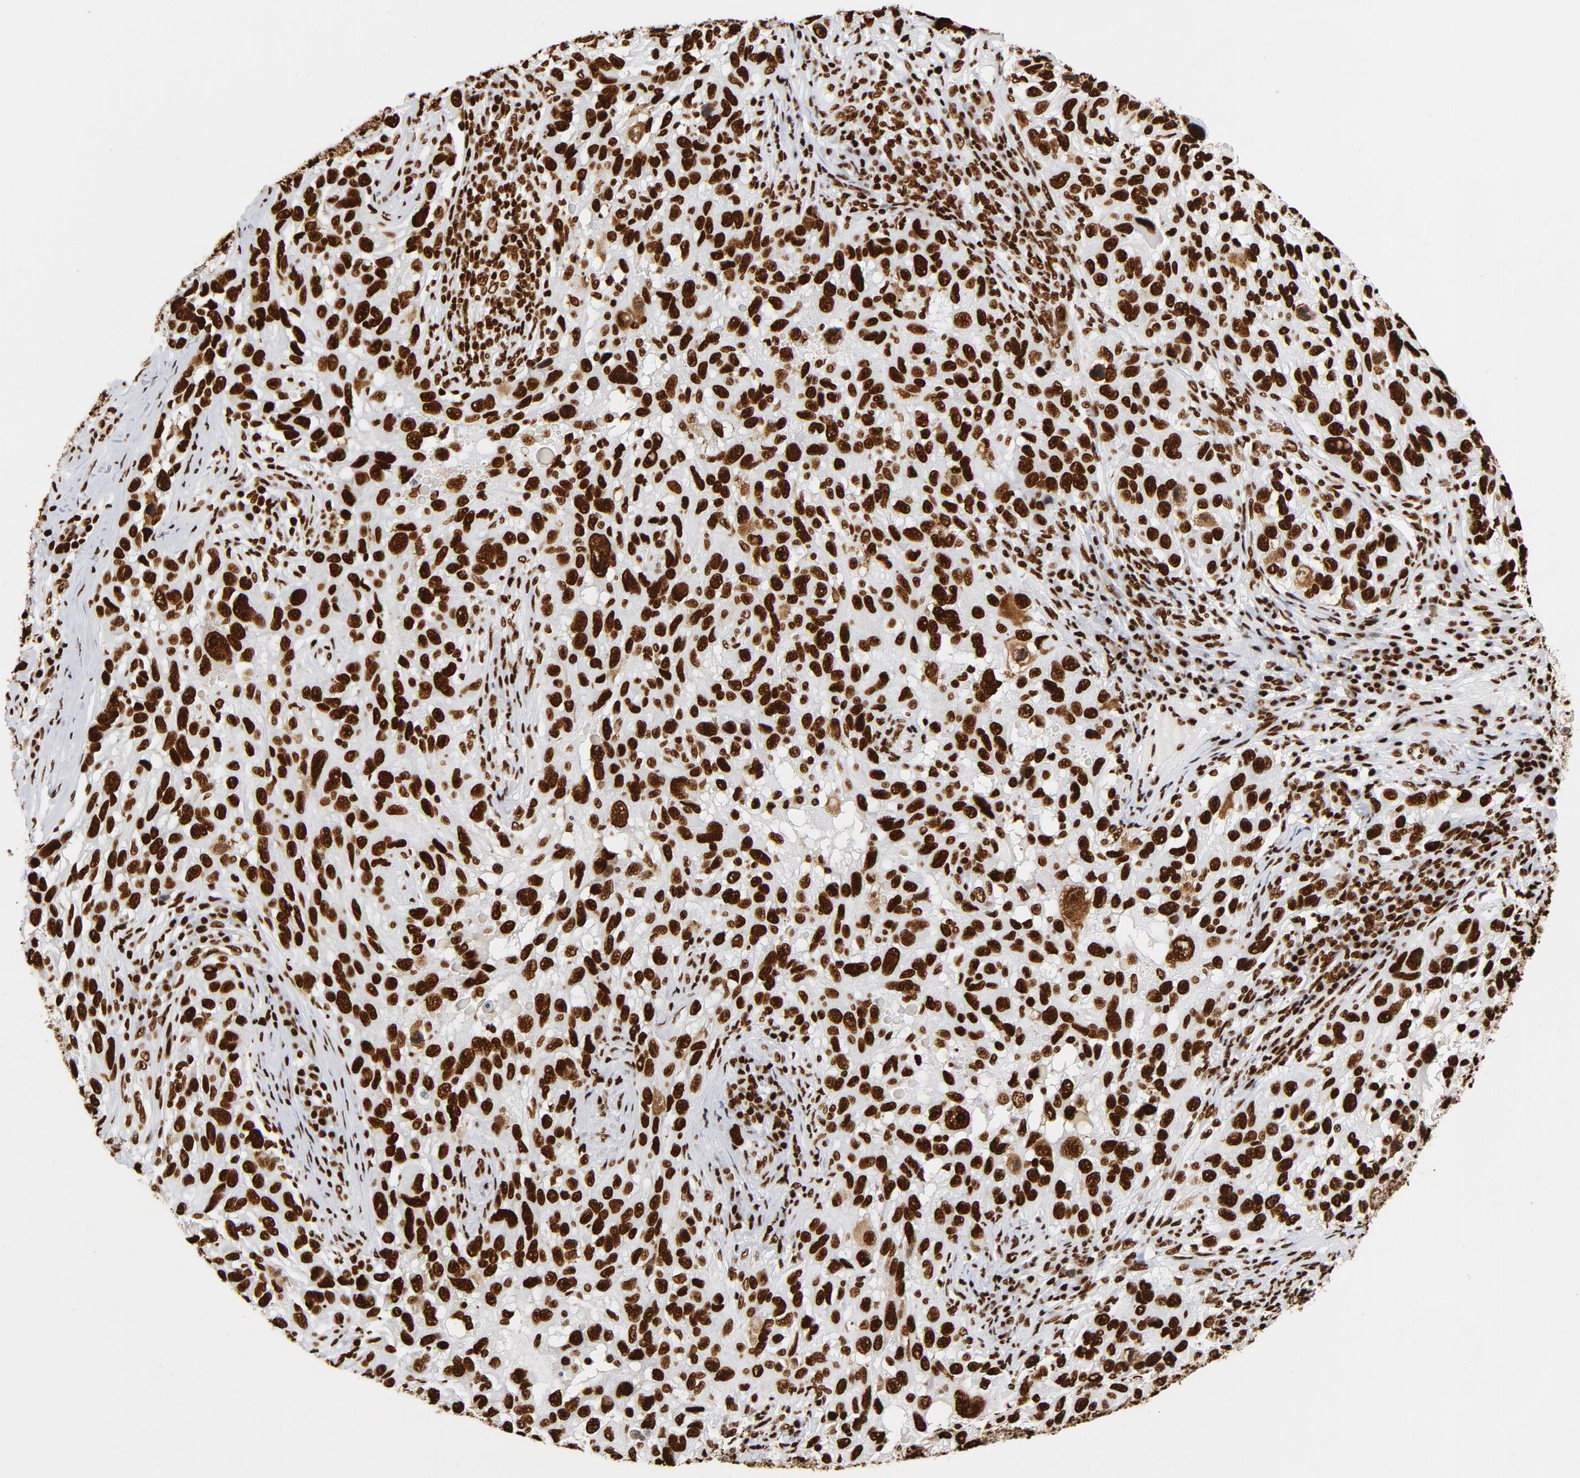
{"staining": {"intensity": "strong", "quantity": ">75%", "location": "nuclear"}, "tissue": "melanoma", "cell_type": "Tumor cells", "image_type": "cancer", "snomed": [{"axis": "morphology", "description": "Malignant melanoma, NOS"}, {"axis": "topography", "description": "Skin"}], "caption": "High-magnification brightfield microscopy of malignant melanoma stained with DAB (brown) and counterstained with hematoxylin (blue). tumor cells exhibit strong nuclear positivity is appreciated in about>75% of cells.", "gene": "XRCC6", "patient": {"sex": "male", "age": 53}}